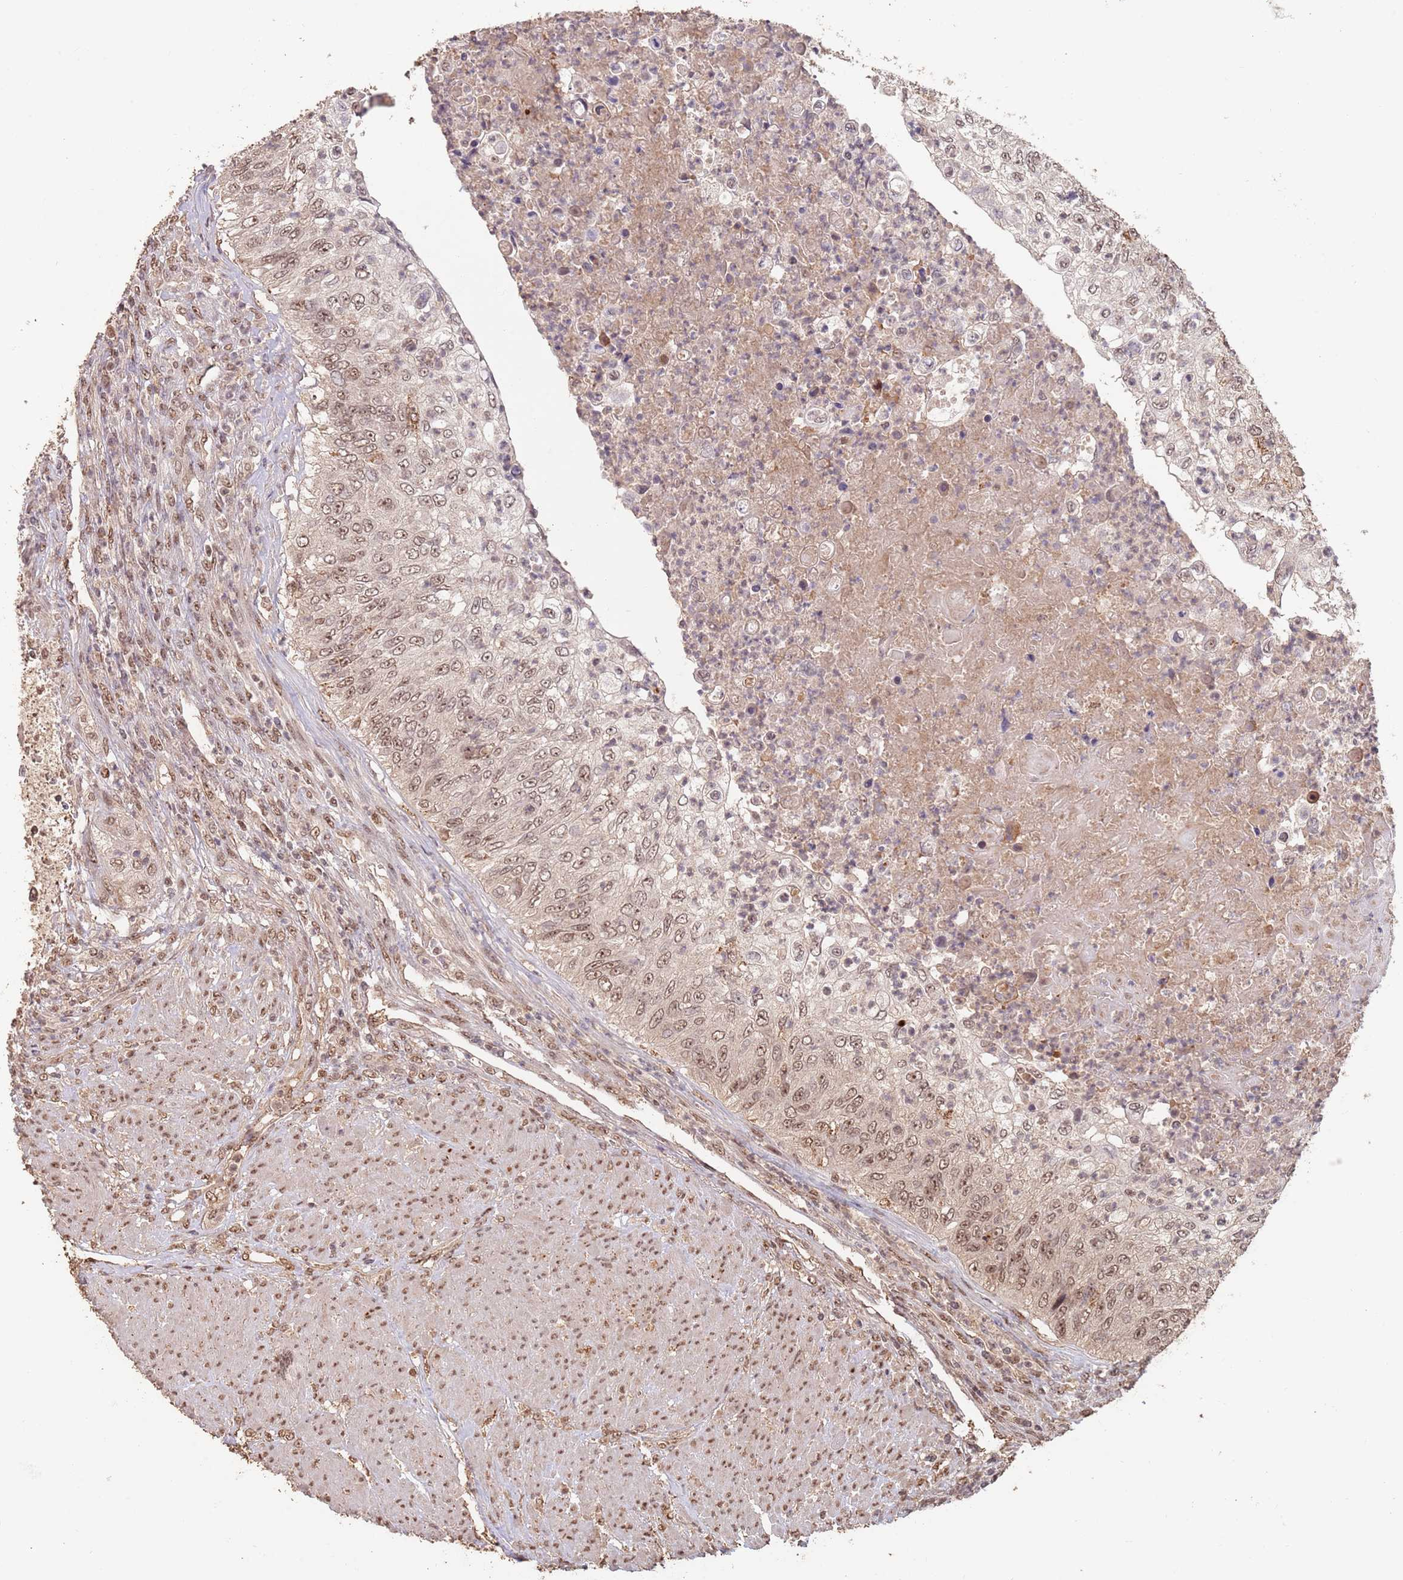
{"staining": {"intensity": "moderate", "quantity": ">75%", "location": "nuclear"}, "tissue": "urothelial cancer", "cell_type": "Tumor cells", "image_type": "cancer", "snomed": [{"axis": "morphology", "description": "Urothelial carcinoma, High grade"}, {"axis": "topography", "description": "Urinary bladder"}], "caption": "High-magnification brightfield microscopy of urothelial cancer stained with DAB (brown) and counterstained with hematoxylin (blue). tumor cells exhibit moderate nuclear positivity is identified in approximately>75% of cells.", "gene": "RFXANK", "patient": {"sex": "female", "age": 60}}